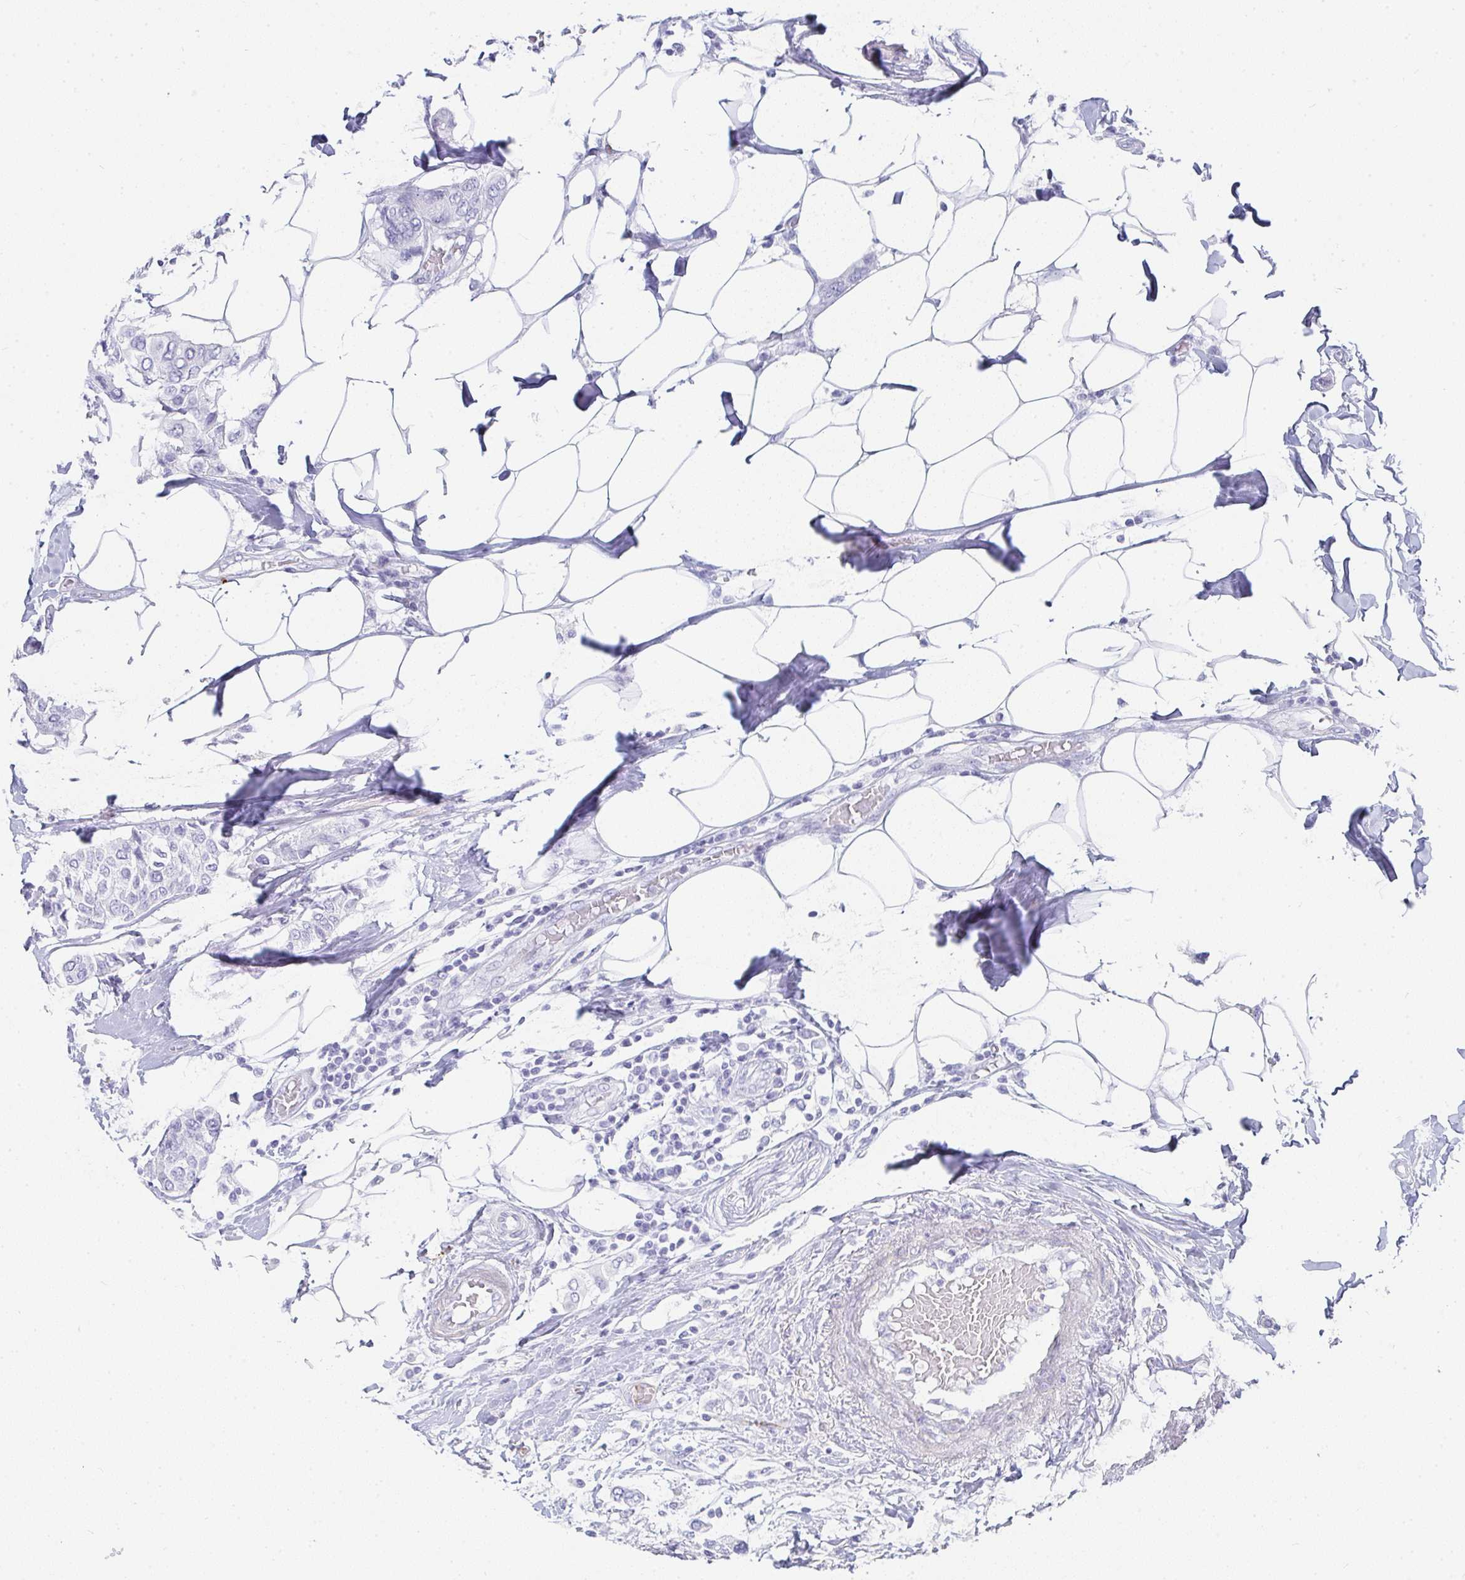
{"staining": {"intensity": "negative", "quantity": "none", "location": "none"}, "tissue": "breast cancer", "cell_type": "Tumor cells", "image_type": "cancer", "snomed": [{"axis": "morphology", "description": "Lobular carcinoma"}, {"axis": "topography", "description": "Breast"}], "caption": "Tumor cells show no significant protein staining in breast cancer (lobular carcinoma). (Brightfield microscopy of DAB (3,3'-diaminobenzidine) immunohistochemistry at high magnification).", "gene": "PRND", "patient": {"sex": "female", "age": 51}}